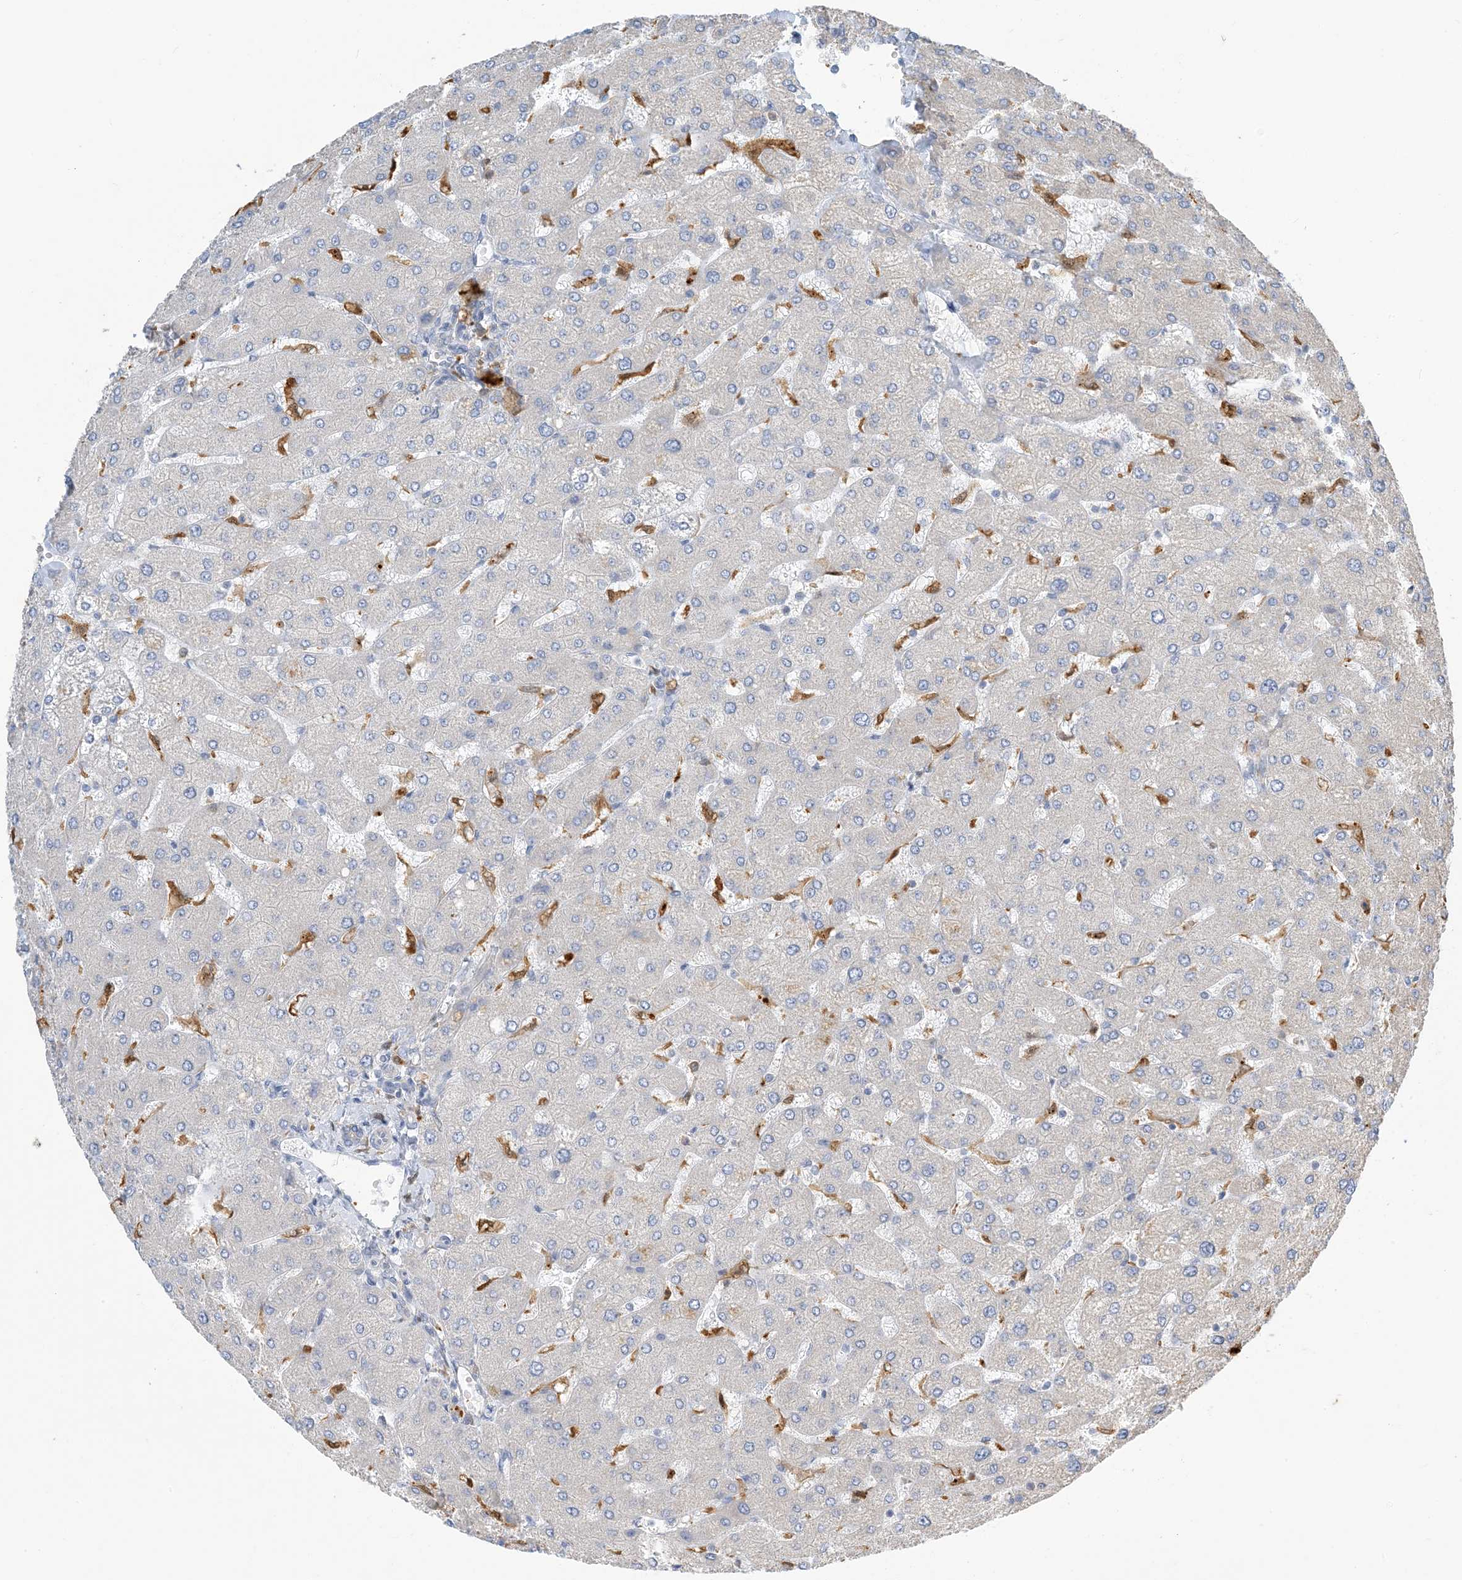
{"staining": {"intensity": "negative", "quantity": "none", "location": "none"}, "tissue": "liver", "cell_type": "Cholangiocytes", "image_type": "normal", "snomed": [{"axis": "morphology", "description": "Normal tissue, NOS"}, {"axis": "topography", "description": "Liver"}], "caption": "The immunohistochemistry image has no significant positivity in cholangiocytes of liver. (Immunohistochemistry, brightfield microscopy, high magnification).", "gene": "NAGK", "patient": {"sex": "male", "age": 55}}